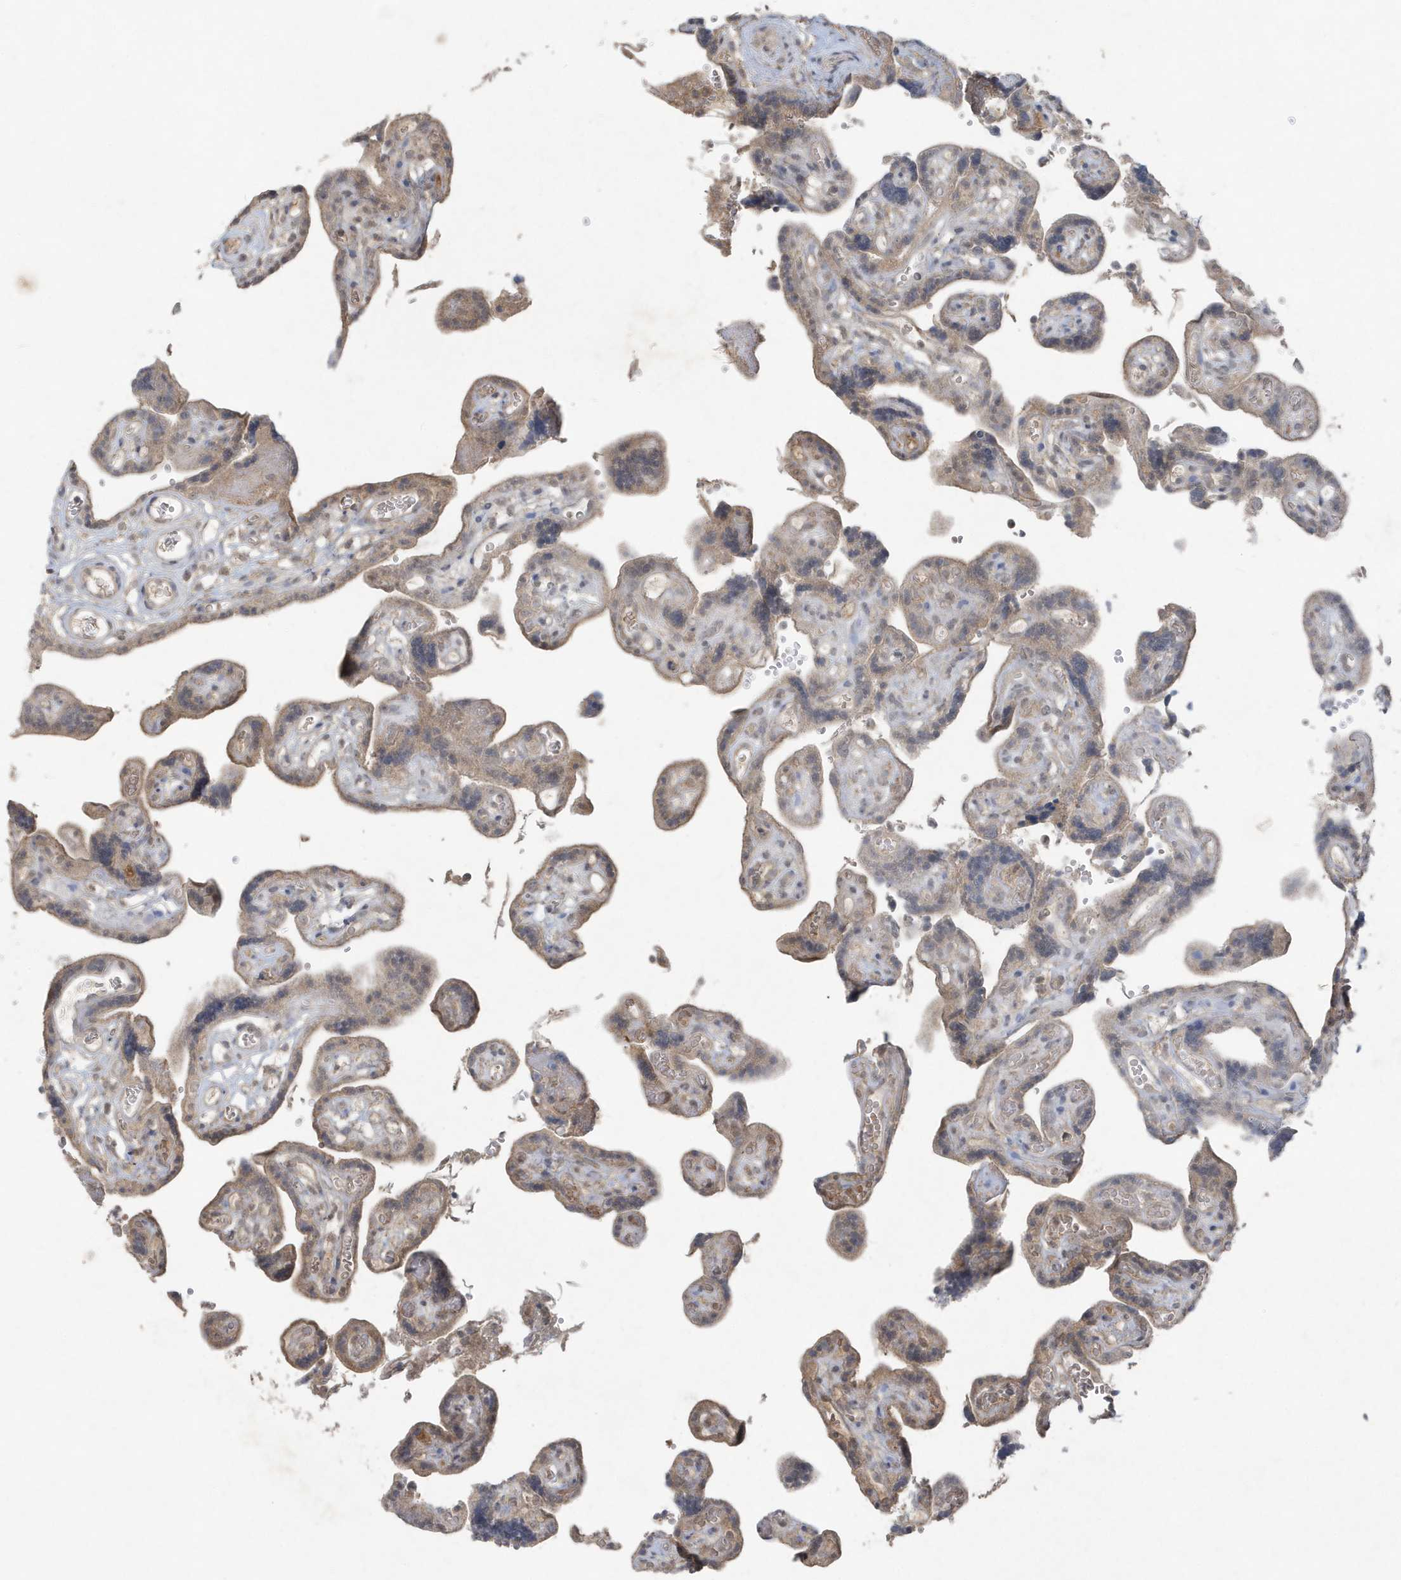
{"staining": {"intensity": "moderate", "quantity": ">75%", "location": "cytoplasmic/membranous"}, "tissue": "placenta", "cell_type": "Decidual cells", "image_type": "normal", "snomed": [{"axis": "morphology", "description": "Normal tissue, NOS"}, {"axis": "topography", "description": "Placenta"}], "caption": "Decidual cells exhibit moderate cytoplasmic/membranous positivity in approximately >75% of cells in normal placenta.", "gene": "C1RL", "patient": {"sex": "female", "age": 30}}